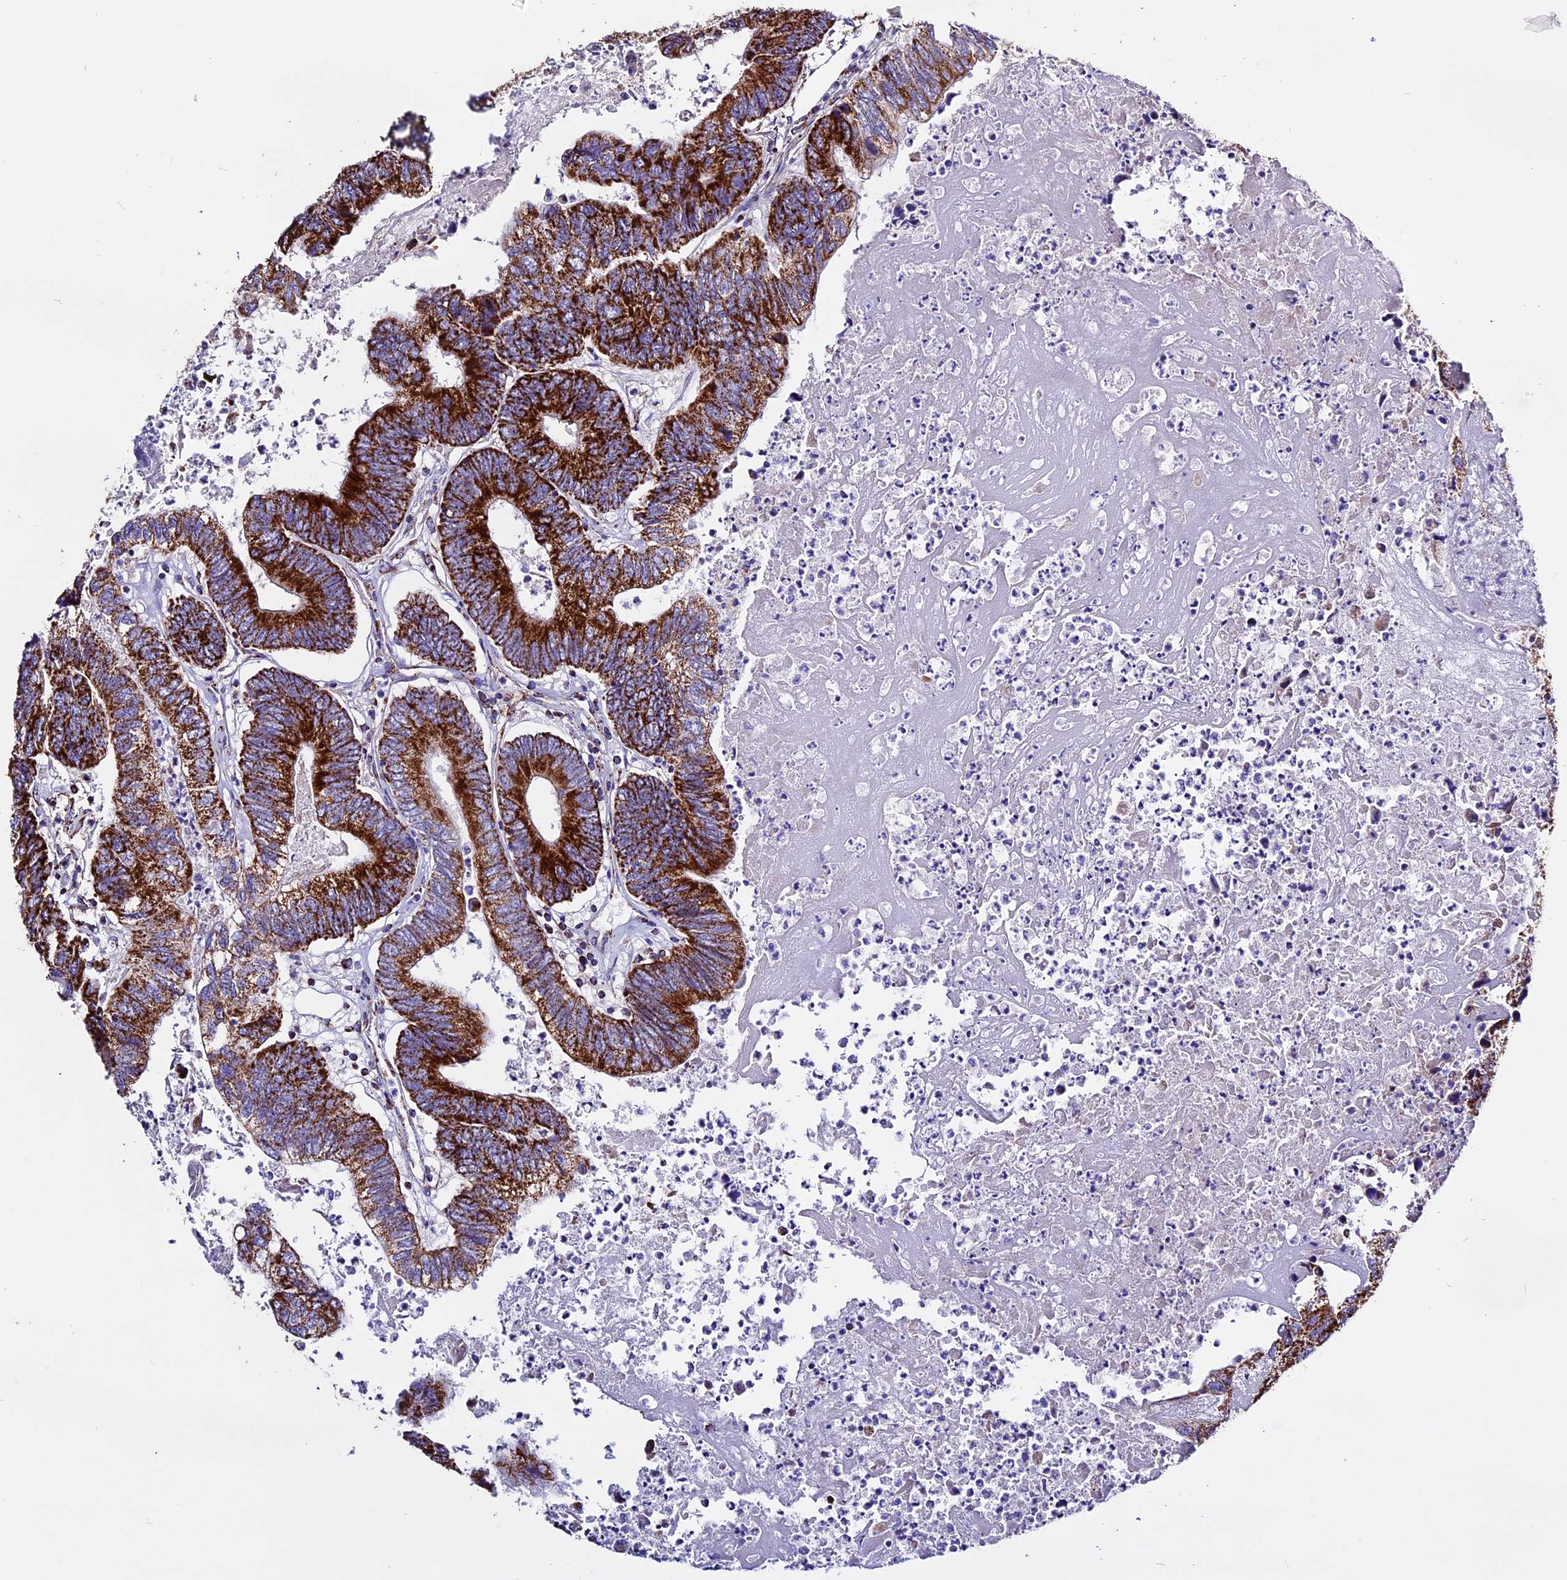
{"staining": {"intensity": "strong", "quantity": ">75%", "location": "cytoplasmic/membranous"}, "tissue": "colorectal cancer", "cell_type": "Tumor cells", "image_type": "cancer", "snomed": [{"axis": "morphology", "description": "Adenocarcinoma, NOS"}, {"axis": "topography", "description": "Colon"}], "caption": "Immunohistochemical staining of colorectal cancer displays high levels of strong cytoplasmic/membranous positivity in approximately >75% of tumor cells.", "gene": "CX3CL1", "patient": {"sex": "female", "age": 67}}